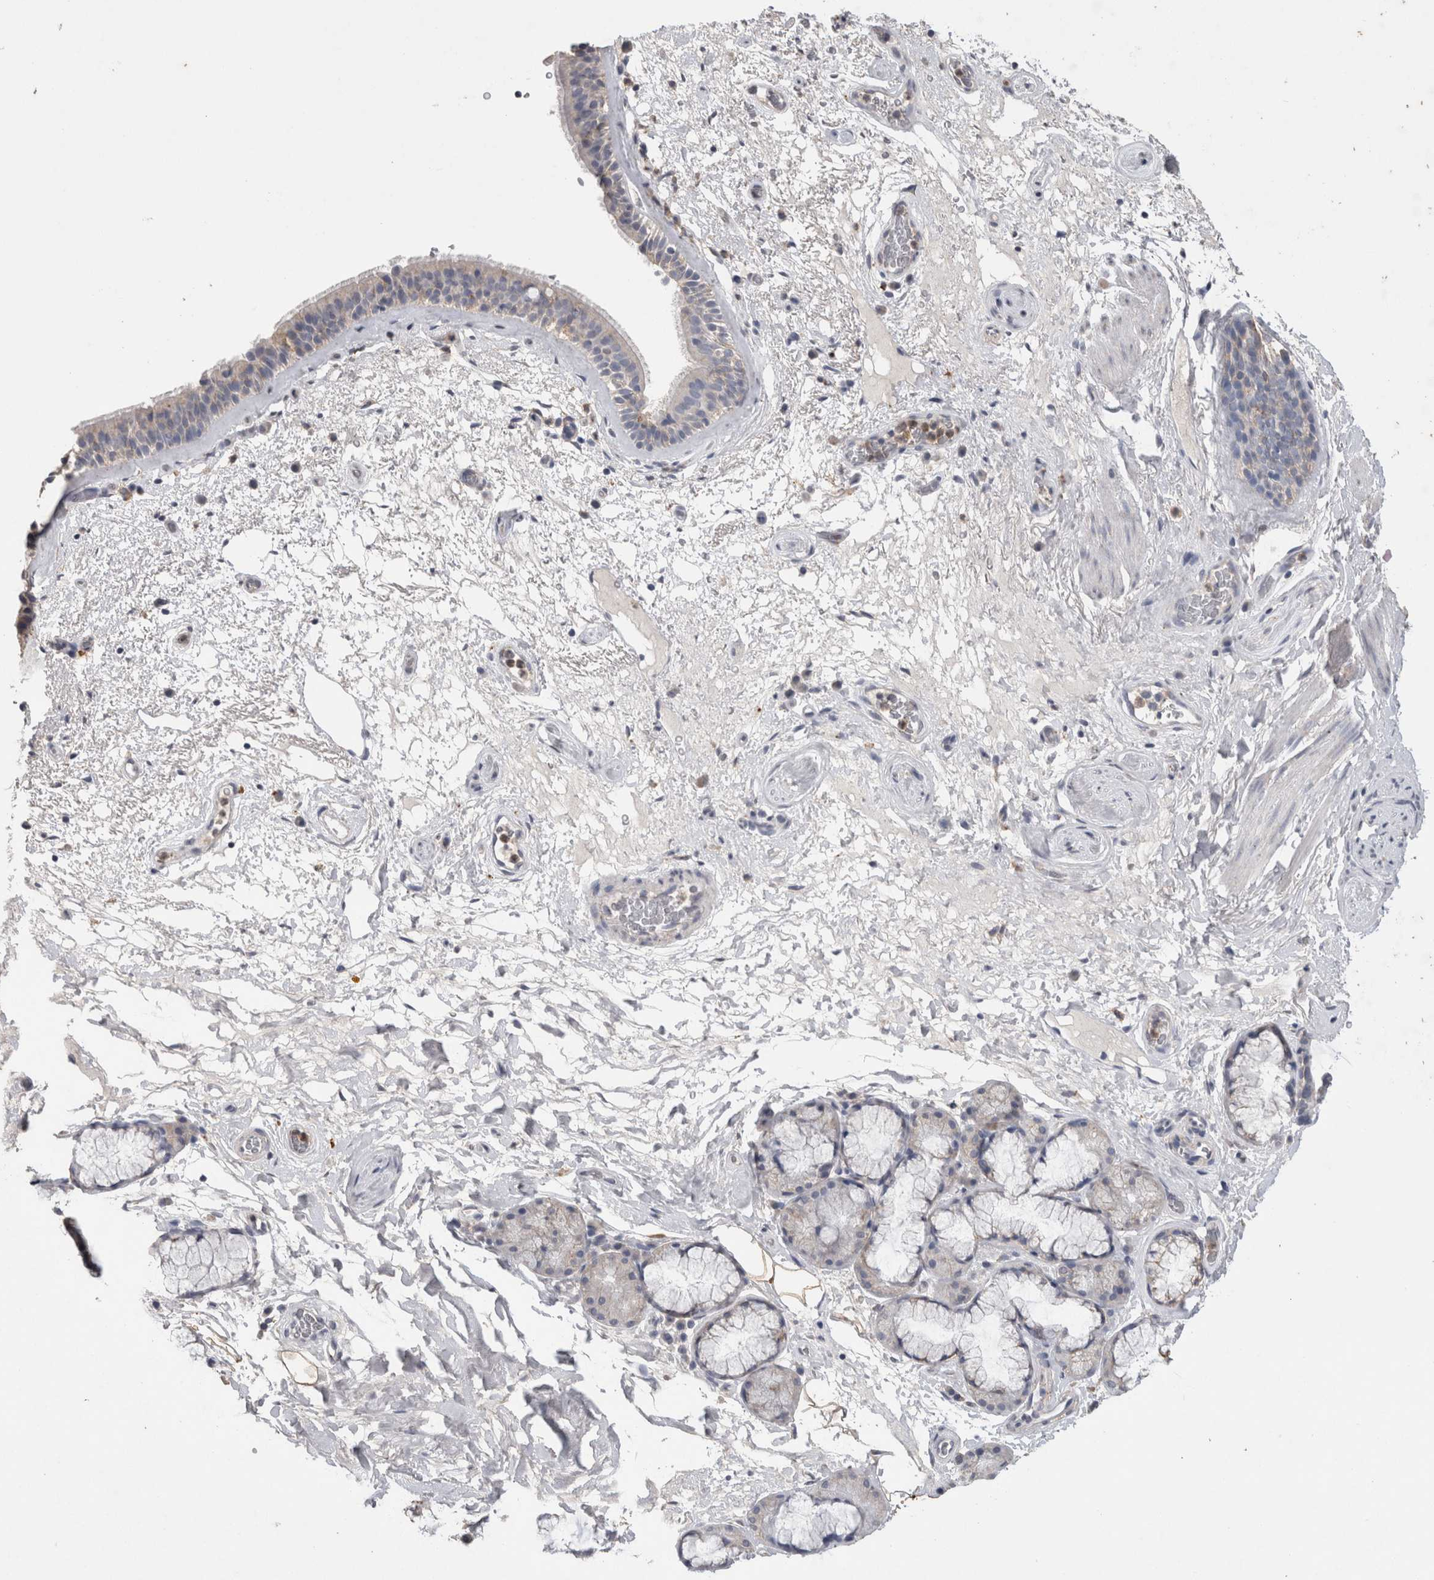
{"staining": {"intensity": "weak", "quantity": "25%-75%", "location": "cytoplasmic/membranous"}, "tissue": "bronchus", "cell_type": "Respiratory epithelial cells", "image_type": "normal", "snomed": [{"axis": "morphology", "description": "Normal tissue, NOS"}, {"axis": "topography", "description": "Cartilage tissue"}], "caption": "Immunohistochemical staining of normal human bronchus shows low levels of weak cytoplasmic/membranous expression in about 25%-75% of respiratory epithelial cells. (DAB (3,3'-diaminobenzidine) IHC with brightfield microscopy, high magnification).", "gene": "CNTFR", "patient": {"sex": "female", "age": 63}}